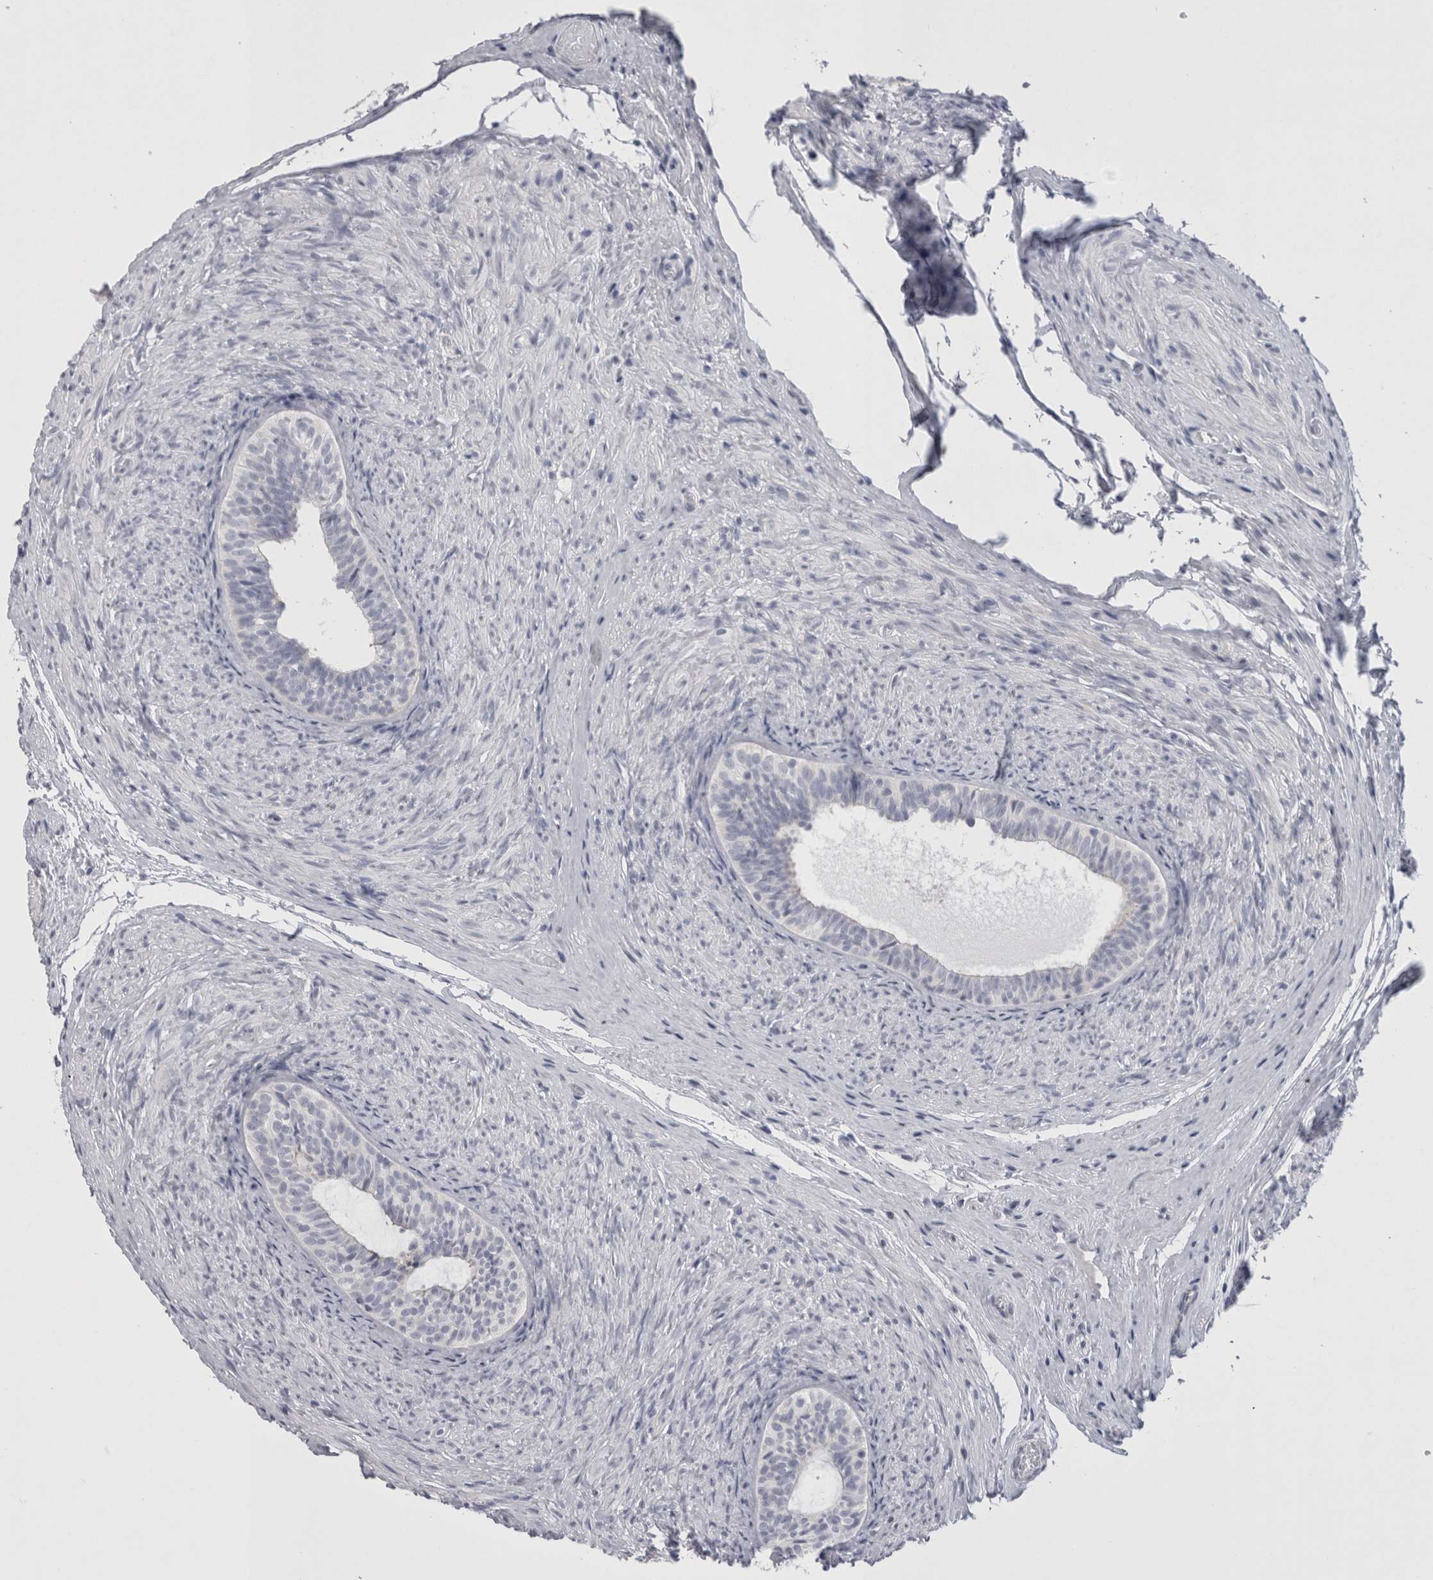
{"staining": {"intensity": "moderate", "quantity": "25%-75%", "location": "cytoplasmic/membranous"}, "tissue": "epididymis", "cell_type": "Glandular cells", "image_type": "normal", "snomed": [{"axis": "morphology", "description": "Normal tissue, NOS"}, {"axis": "topography", "description": "Epididymis"}], "caption": "IHC photomicrograph of benign epididymis: epididymis stained using immunohistochemistry demonstrates medium levels of moderate protein expression localized specifically in the cytoplasmic/membranous of glandular cells, appearing as a cytoplasmic/membranous brown color.", "gene": "PWP2", "patient": {"sex": "male", "age": 5}}